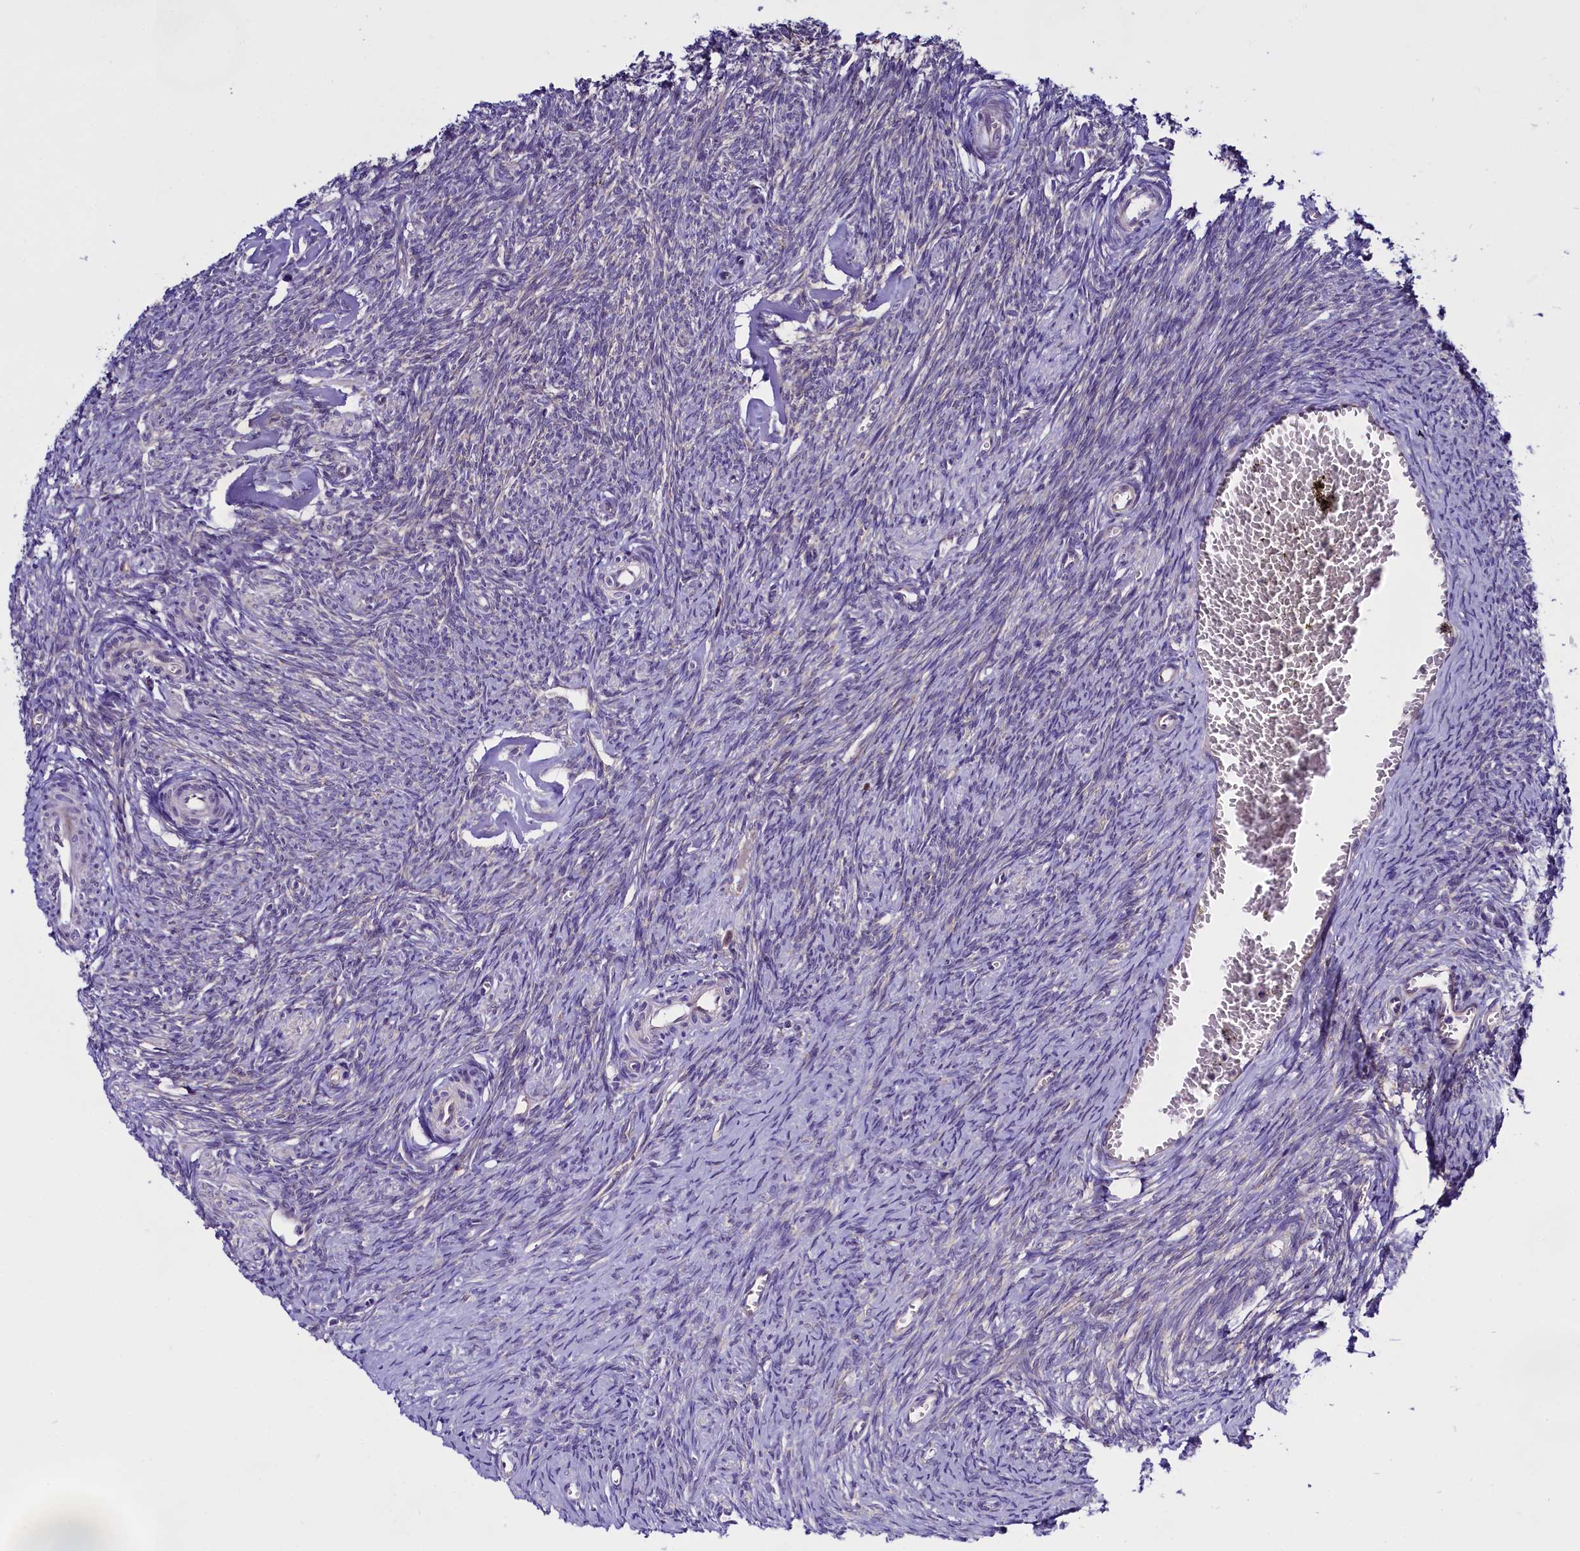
{"staining": {"intensity": "negative", "quantity": "none", "location": "none"}, "tissue": "ovary", "cell_type": "Ovarian stroma cells", "image_type": "normal", "snomed": [{"axis": "morphology", "description": "Normal tissue, NOS"}, {"axis": "topography", "description": "Ovary"}], "caption": "Protein analysis of normal ovary displays no significant positivity in ovarian stroma cells. The staining is performed using DAB brown chromogen with nuclei counter-stained in using hematoxylin.", "gene": "UACA", "patient": {"sex": "female", "age": 44}}